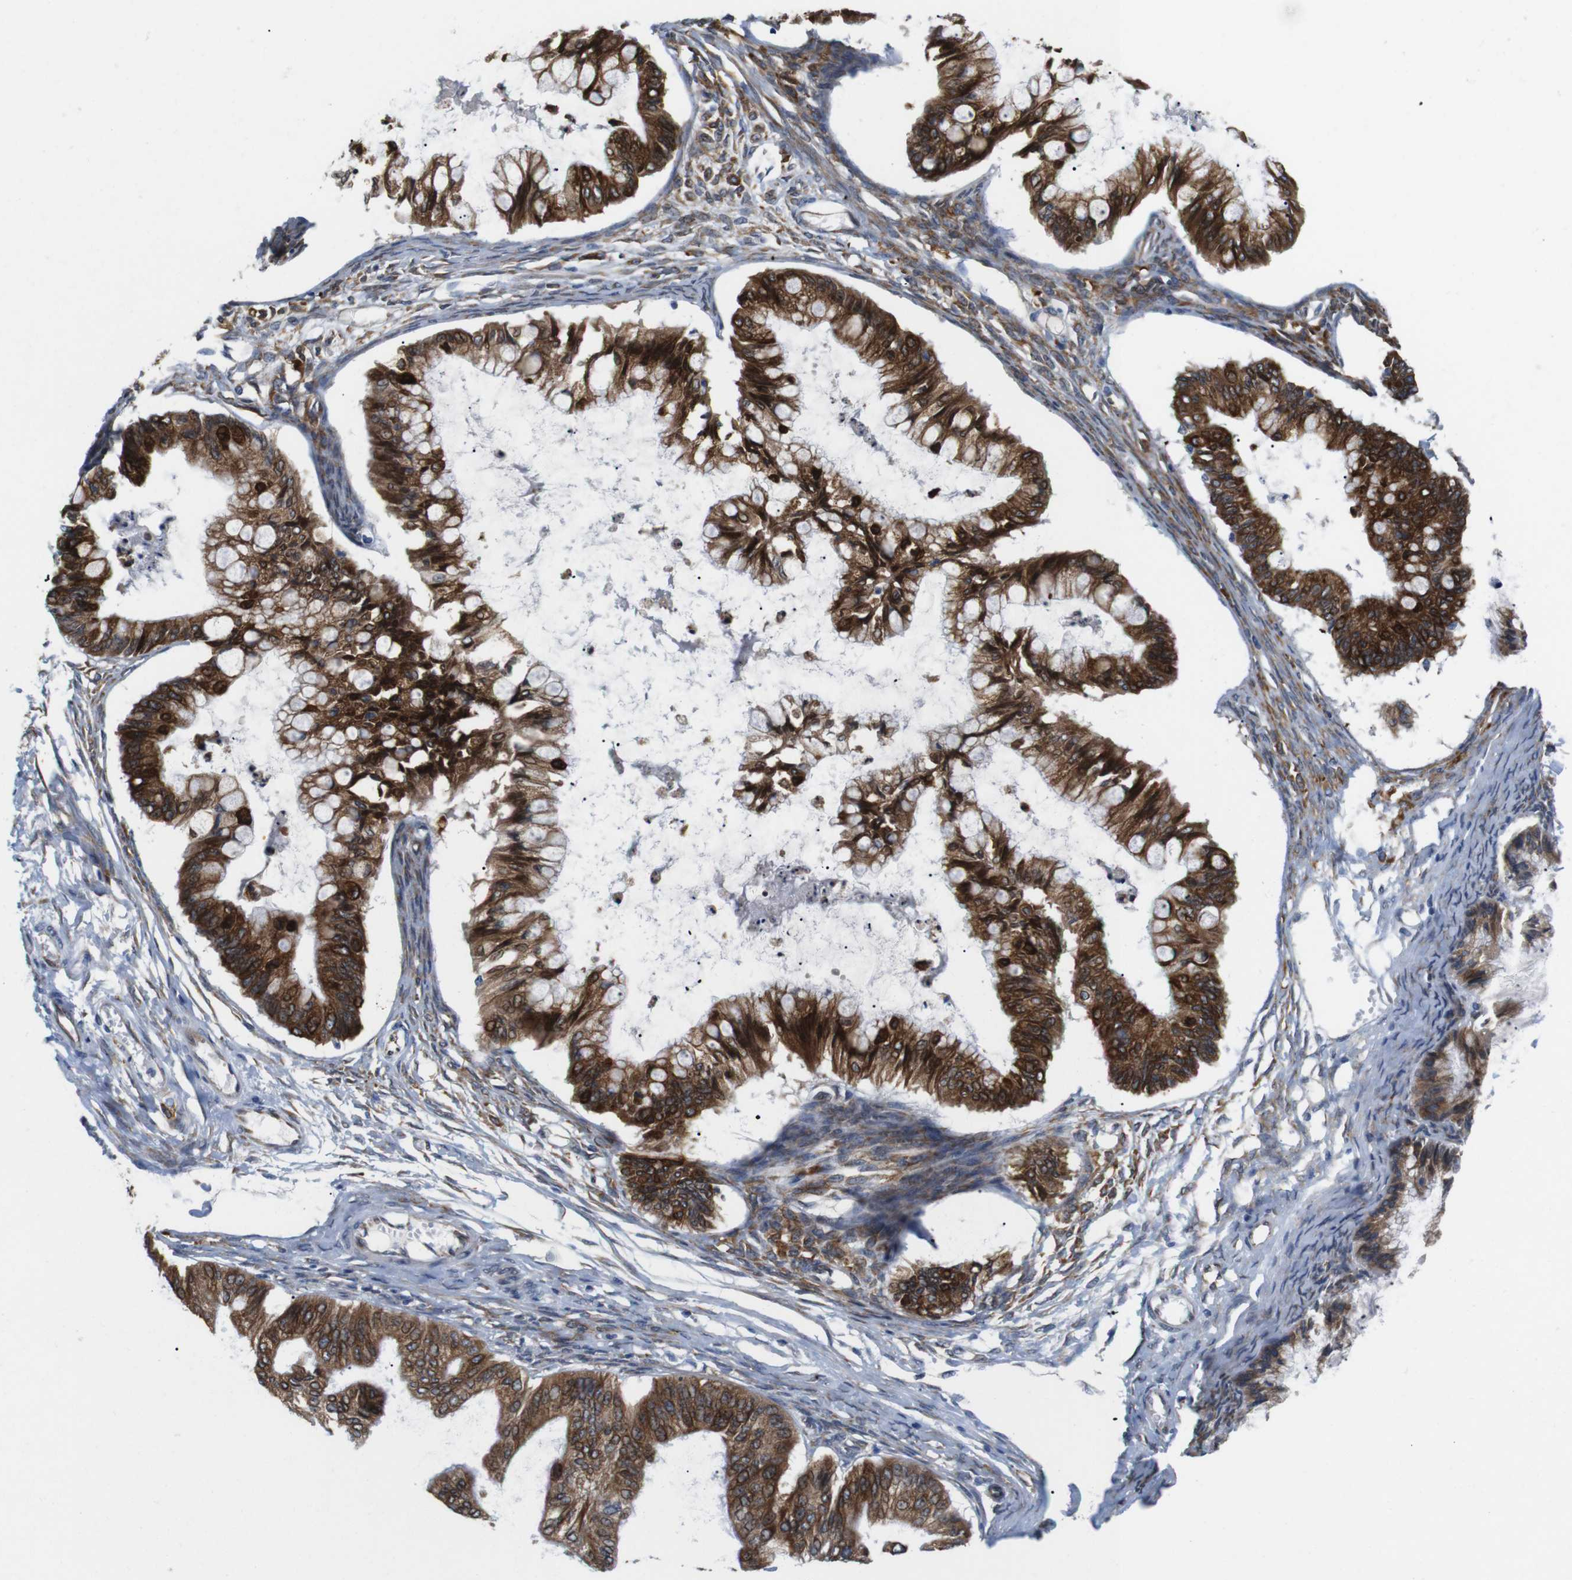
{"staining": {"intensity": "strong", "quantity": ">75%", "location": "cytoplasmic/membranous"}, "tissue": "ovarian cancer", "cell_type": "Tumor cells", "image_type": "cancer", "snomed": [{"axis": "morphology", "description": "Cystadenocarcinoma, mucinous, NOS"}, {"axis": "topography", "description": "Ovary"}], "caption": "This histopathology image shows ovarian cancer stained with immunohistochemistry (IHC) to label a protein in brown. The cytoplasmic/membranous of tumor cells show strong positivity for the protein. Nuclei are counter-stained blue.", "gene": "HACD3", "patient": {"sex": "female", "age": 57}}